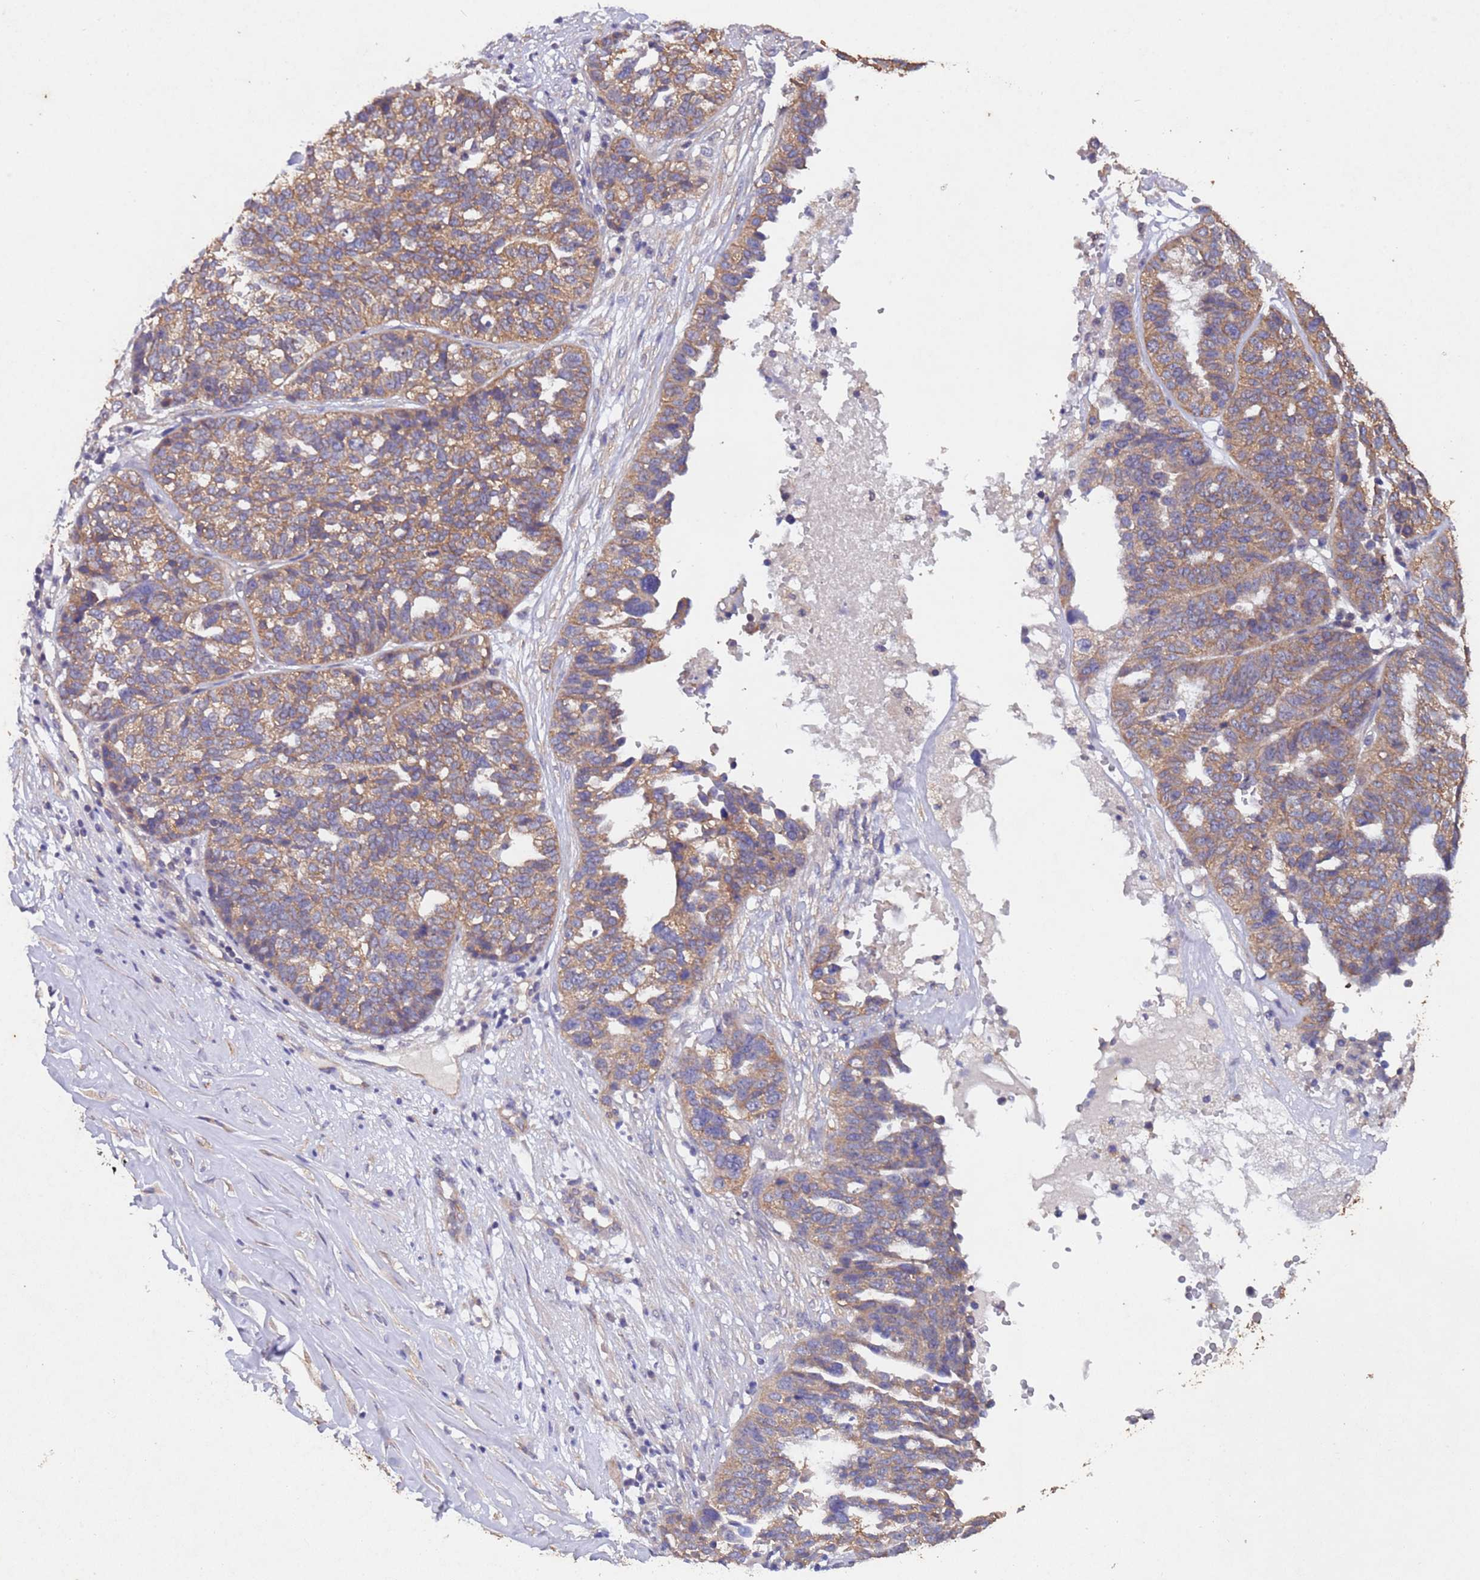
{"staining": {"intensity": "moderate", "quantity": ">75%", "location": "cytoplasmic/membranous"}, "tissue": "ovarian cancer", "cell_type": "Tumor cells", "image_type": "cancer", "snomed": [{"axis": "morphology", "description": "Cystadenocarcinoma, serous, NOS"}, {"axis": "topography", "description": "Ovary"}], "caption": "The histopathology image exhibits staining of ovarian serous cystadenocarcinoma, revealing moderate cytoplasmic/membranous protein expression (brown color) within tumor cells.", "gene": "MTX3", "patient": {"sex": "female", "age": 59}}